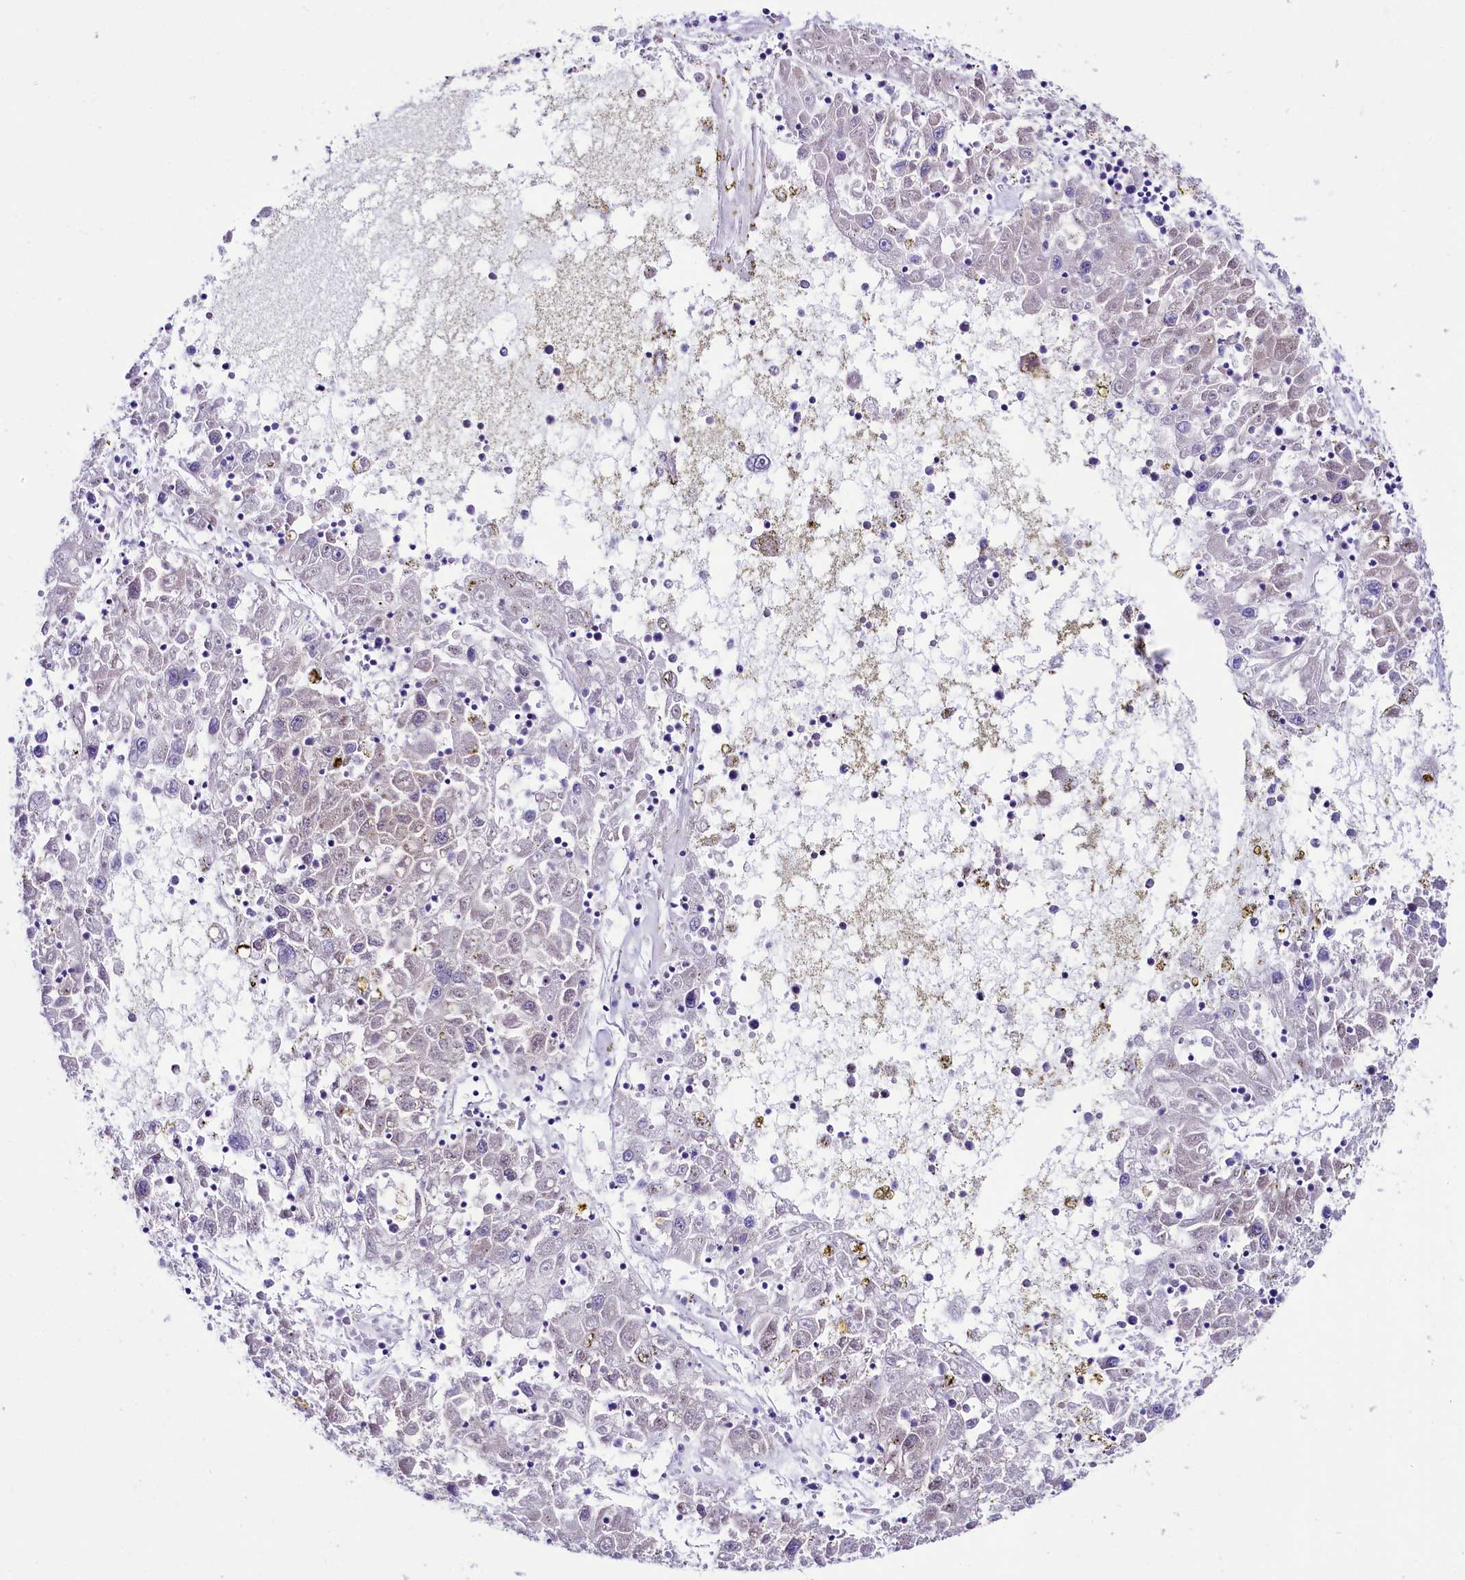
{"staining": {"intensity": "negative", "quantity": "none", "location": "none"}, "tissue": "liver cancer", "cell_type": "Tumor cells", "image_type": "cancer", "snomed": [{"axis": "morphology", "description": "Carcinoma, Hepatocellular, NOS"}, {"axis": "topography", "description": "Liver"}], "caption": "Liver cancer was stained to show a protein in brown. There is no significant positivity in tumor cells.", "gene": "ABHD5", "patient": {"sex": "male", "age": 49}}